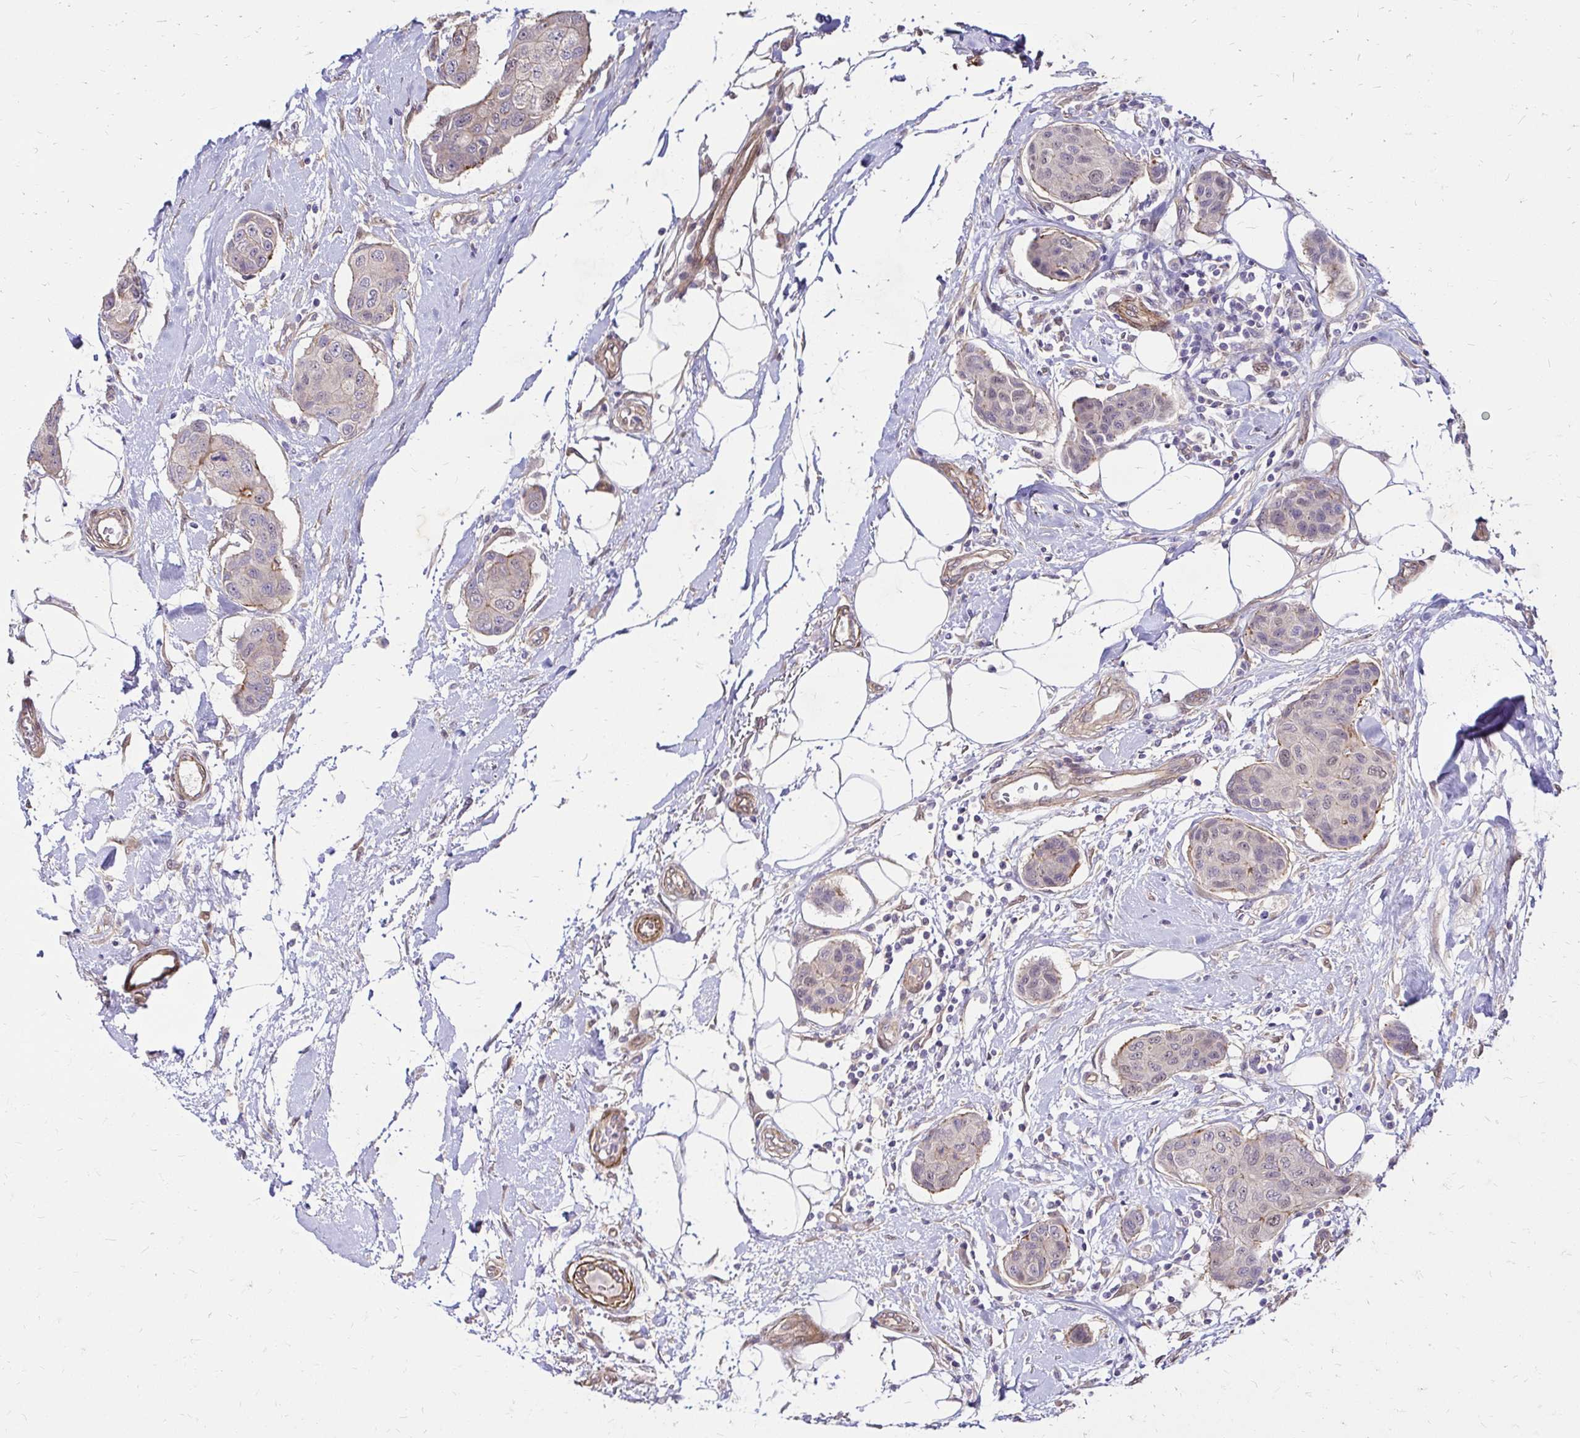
{"staining": {"intensity": "negative", "quantity": "none", "location": "none"}, "tissue": "breast cancer", "cell_type": "Tumor cells", "image_type": "cancer", "snomed": [{"axis": "morphology", "description": "Duct carcinoma"}, {"axis": "topography", "description": "Breast"}, {"axis": "topography", "description": "Lymph node"}], "caption": "IHC image of invasive ductal carcinoma (breast) stained for a protein (brown), which demonstrates no positivity in tumor cells. (Stains: DAB IHC with hematoxylin counter stain, Microscopy: brightfield microscopy at high magnification).", "gene": "YAP1", "patient": {"sex": "female", "age": 80}}